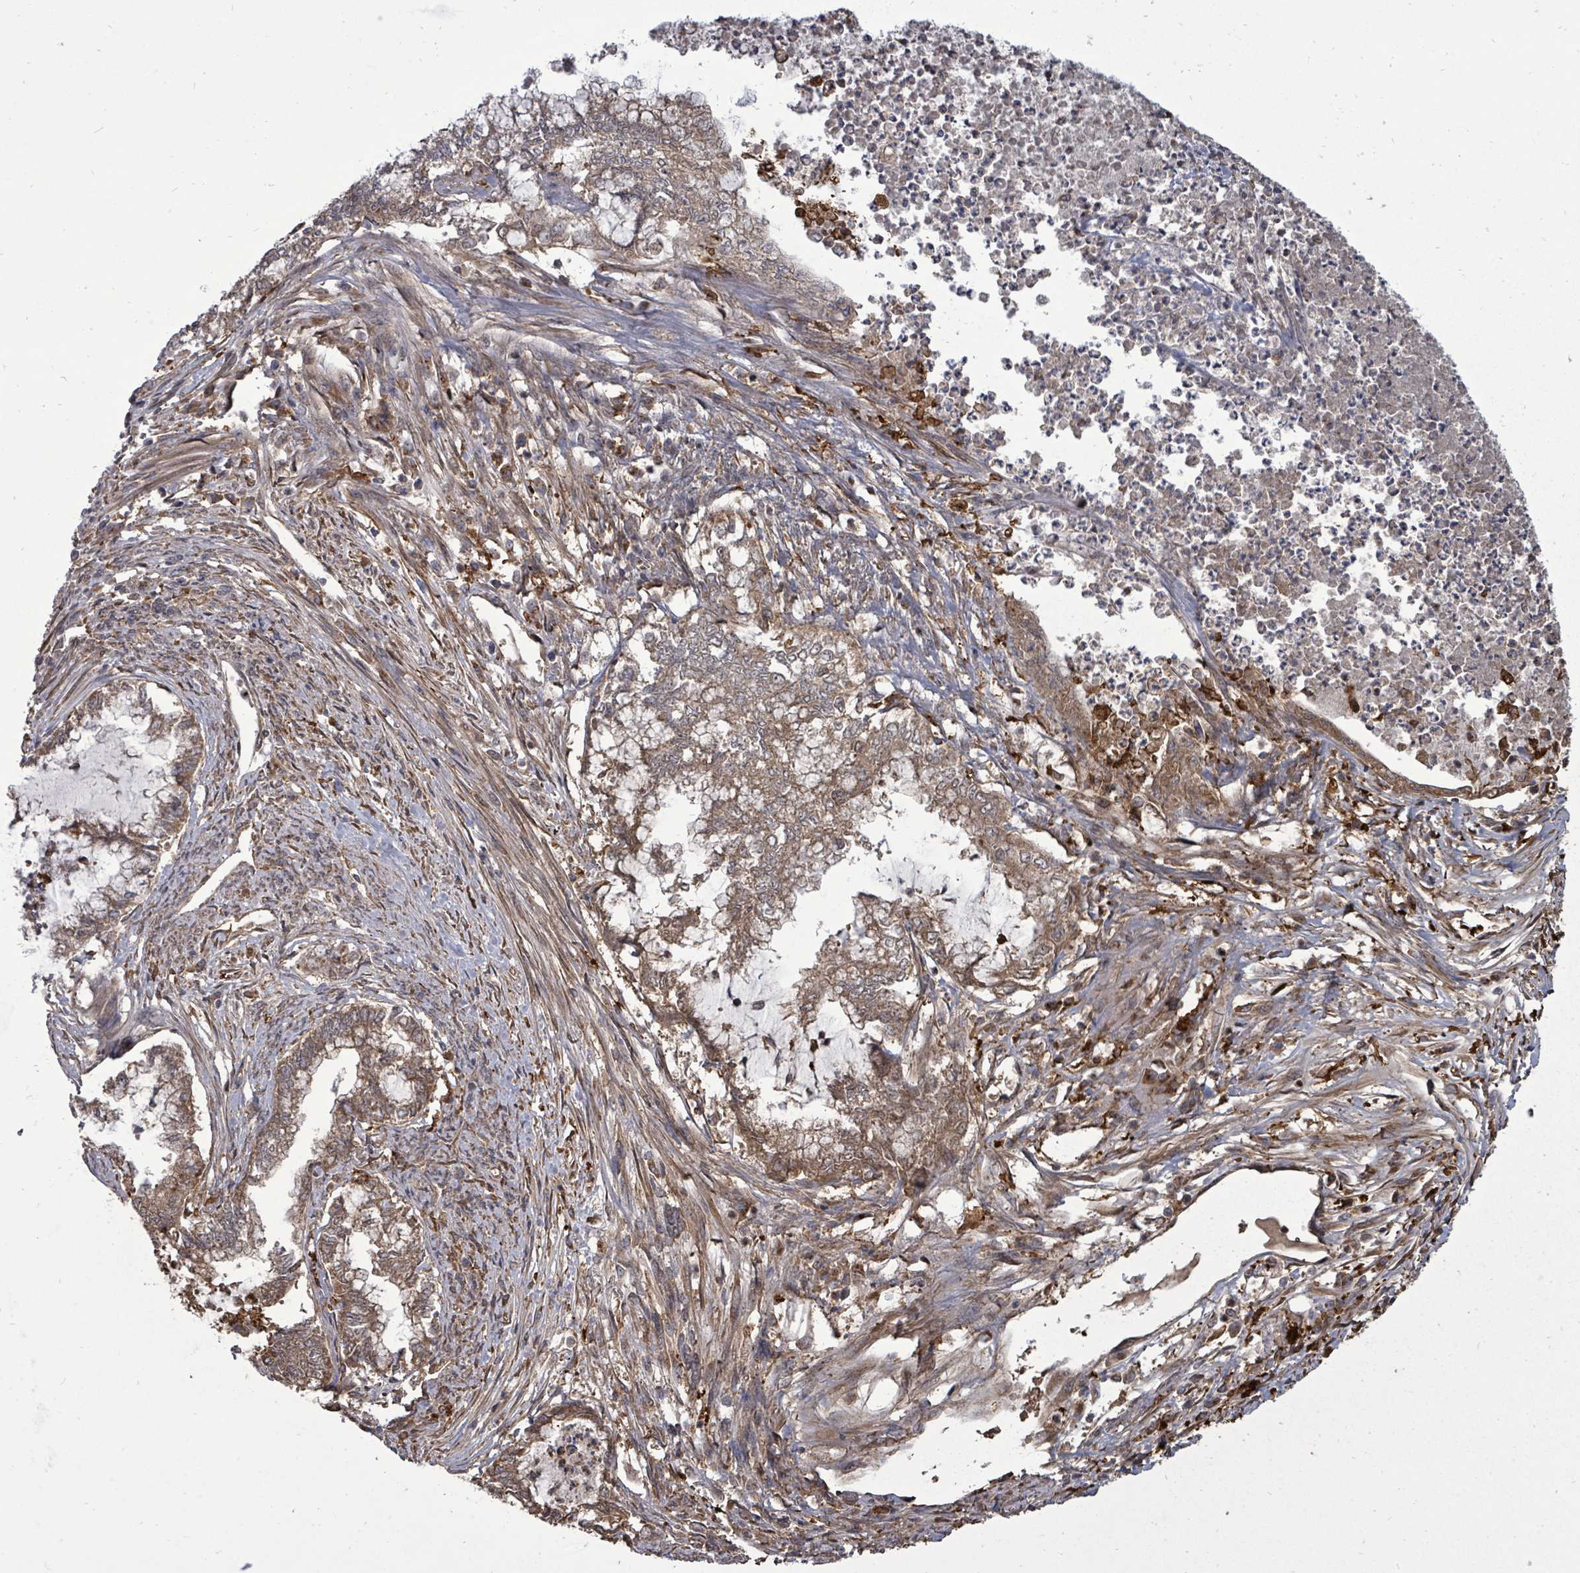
{"staining": {"intensity": "moderate", "quantity": ">75%", "location": "cytoplasmic/membranous"}, "tissue": "endometrial cancer", "cell_type": "Tumor cells", "image_type": "cancer", "snomed": [{"axis": "morphology", "description": "Adenocarcinoma, NOS"}, {"axis": "topography", "description": "Endometrium"}], "caption": "Immunohistochemistry (DAB (3,3'-diaminobenzidine)) staining of human endometrial cancer (adenocarcinoma) exhibits moderate cytoplasmic/membranous protein expression in approximately >75% of tumor cells. Nuclei are stained in blue.", "gene": "EIF3C", "patient": {"sex": "female", "age": 79}}